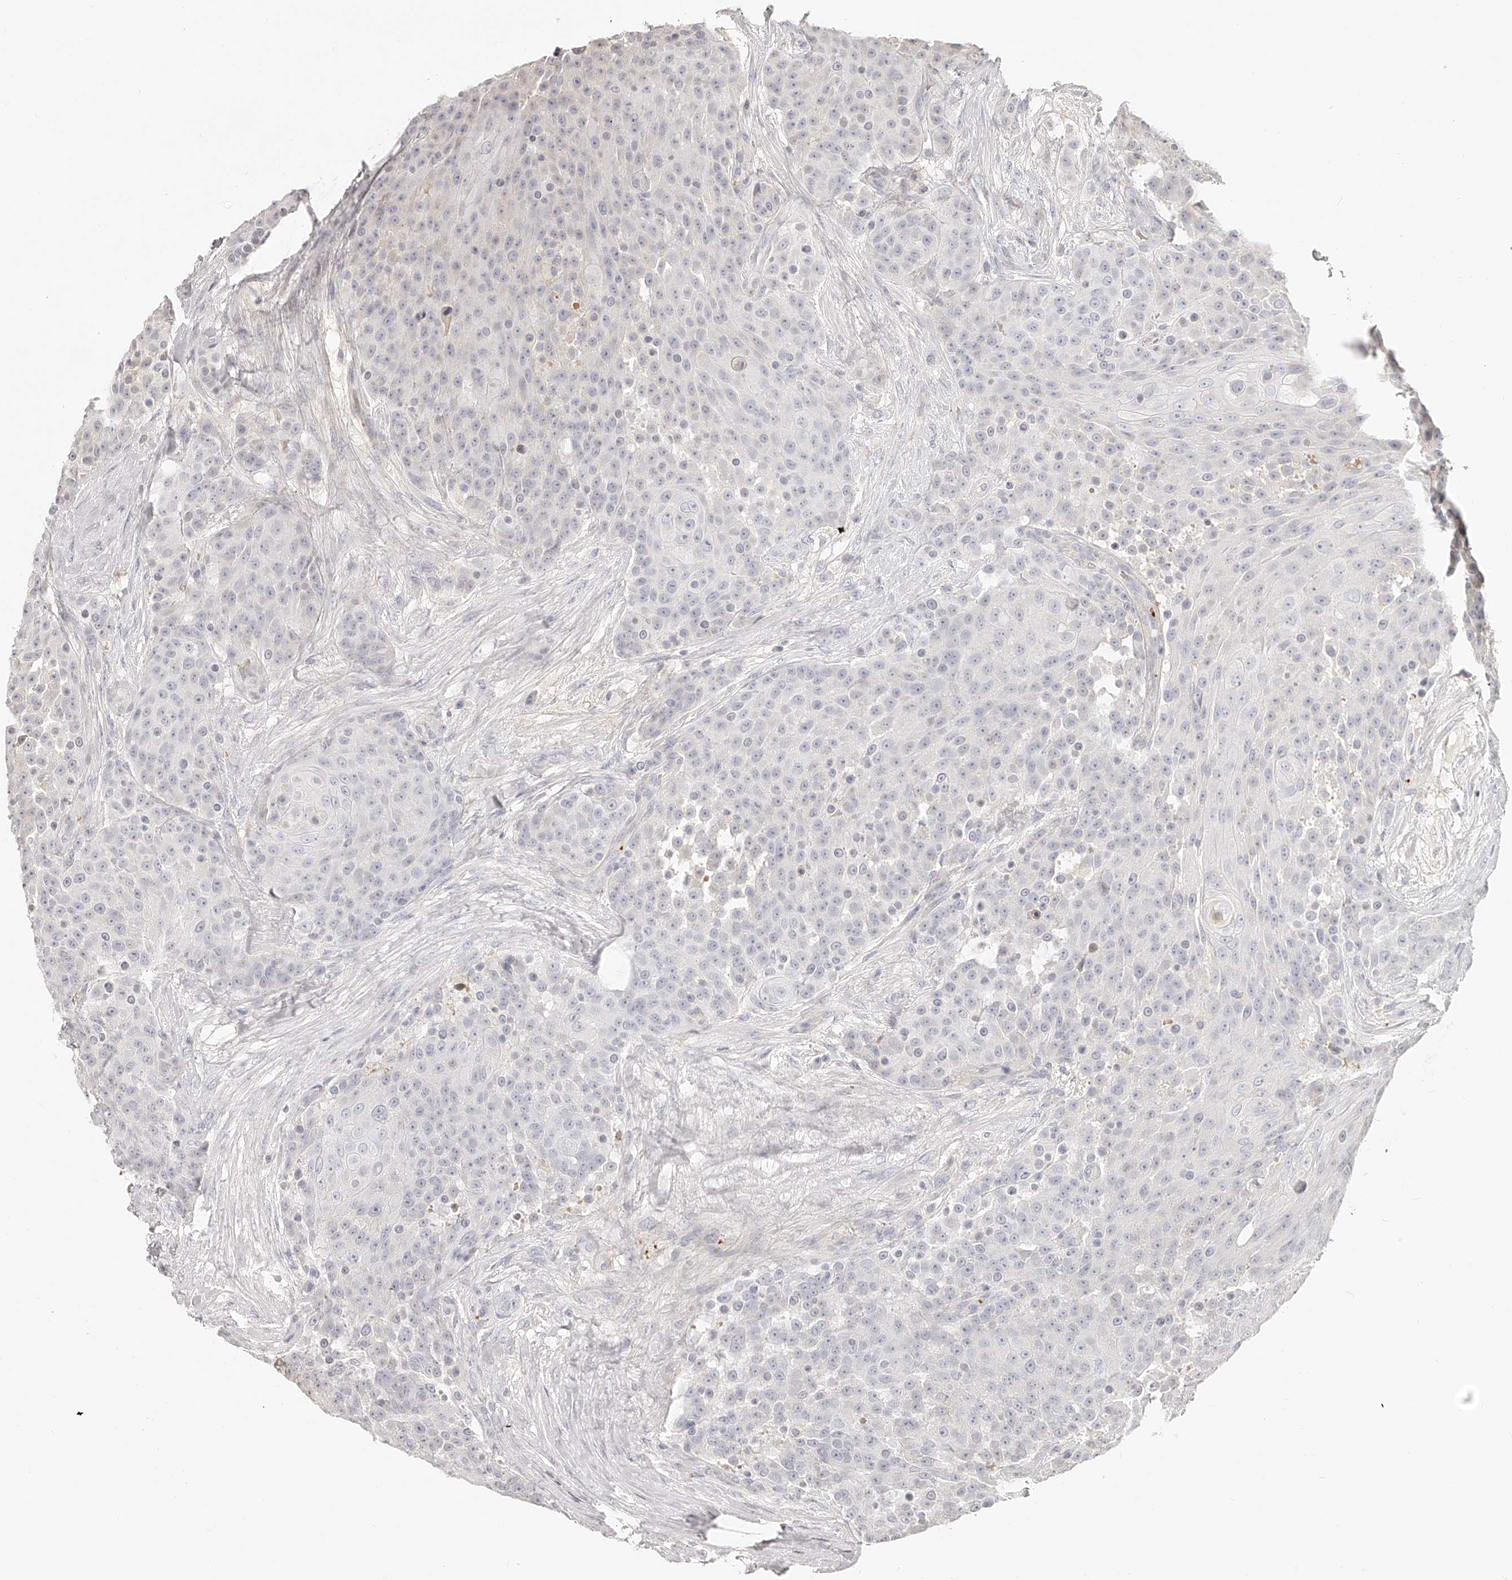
{"staining": {"intensity": "negative", "quantity": "none", "location": "none"}, "tissue": "urothelial cancer", "cell_type": "Tumor cells", "image_type": "cancer", "snomed": [{"axis": "morphology", "description": "Urothelial carcinoma, High grade"}, {"axis": "topography", "description": "Urinary bladder"}], "caption": "Tumor cells show no significant protein positivity in urothelial carcinoma (high-grade).", "gene": "ITGB3", "patient": {"sex": "female", "age": 63}}